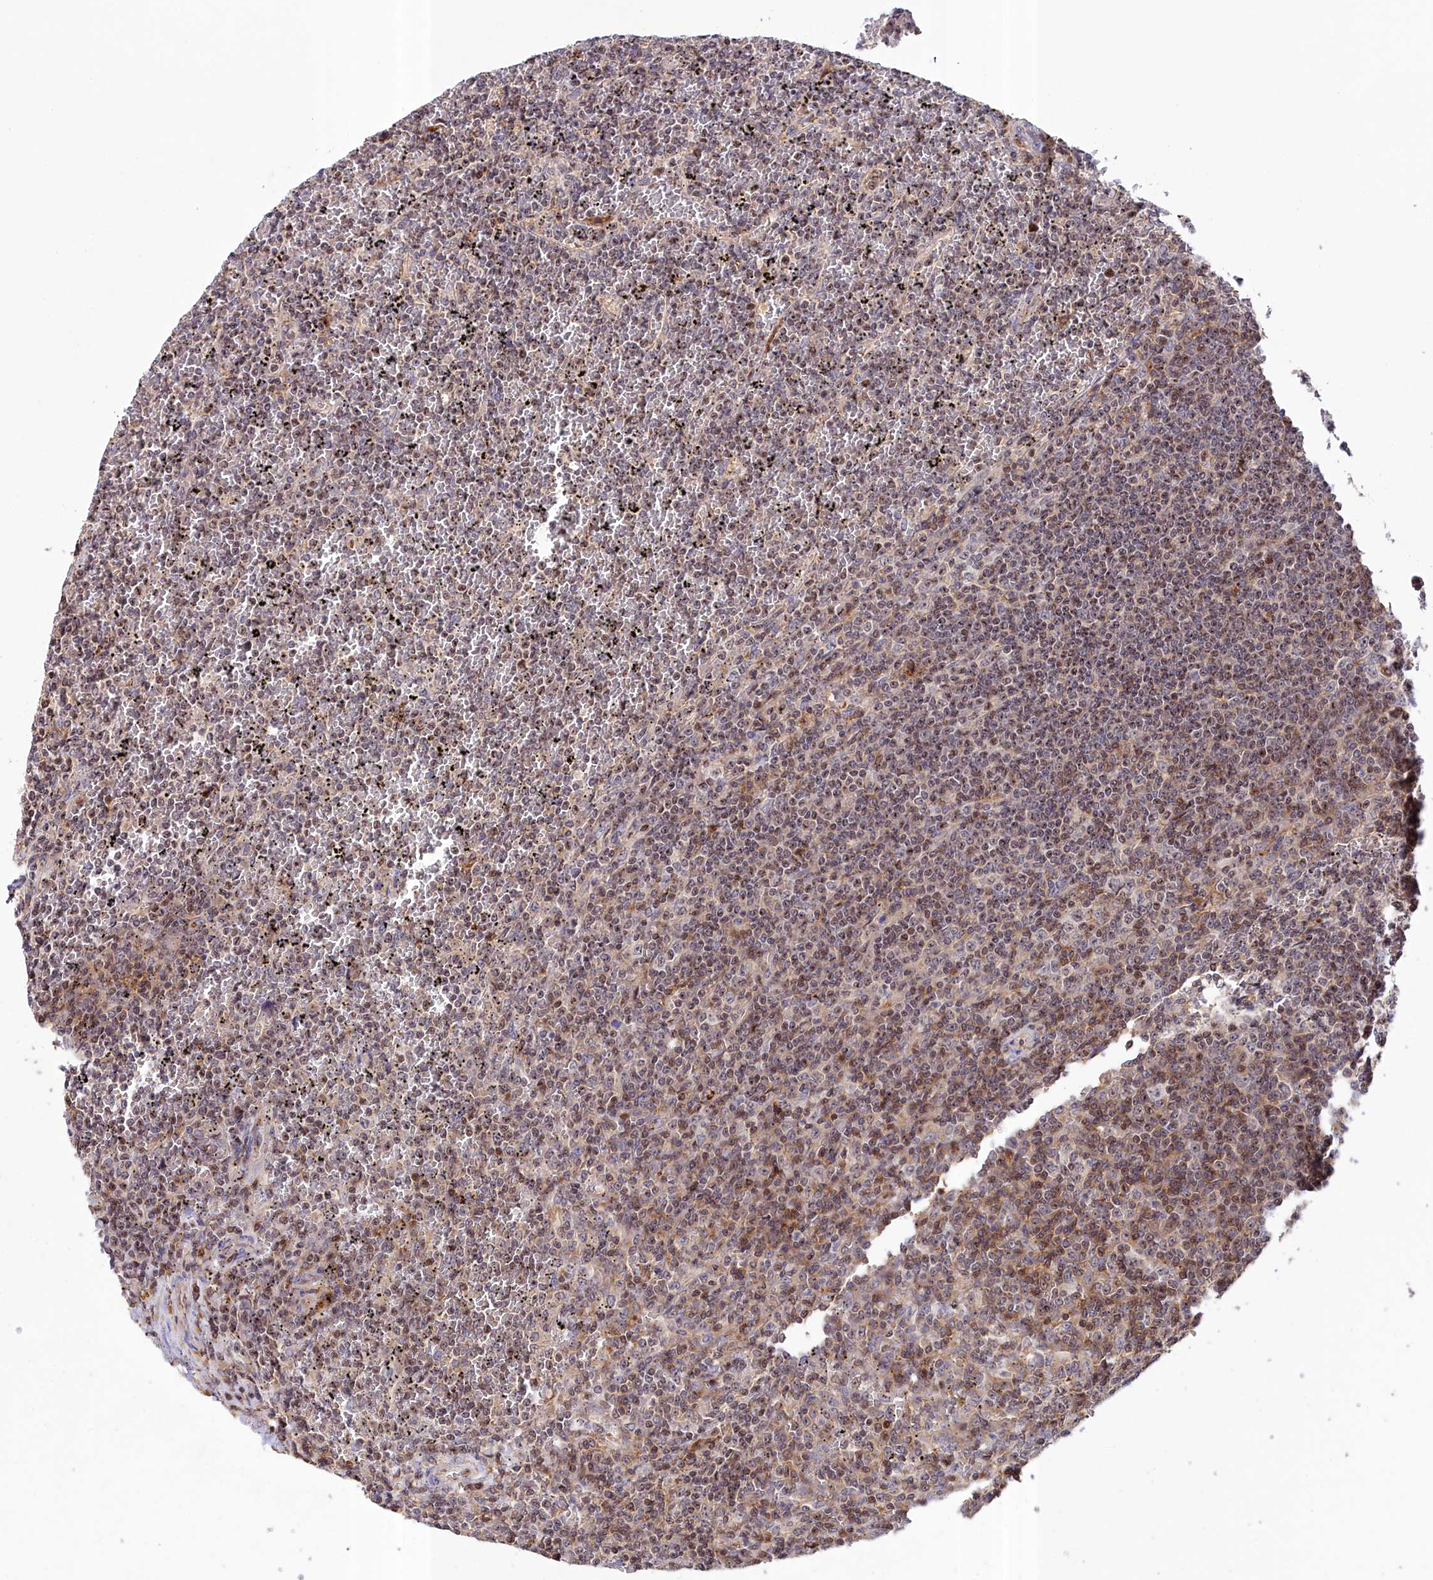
{"staining": {"intensity": "weak", "quantity": "25%-75%", "location": "cytoplasmic/membranous,nuclear"}, "tissue": "lymphoma", "cell_type": "Tumor cells", "image_type": "cancer", "snomed": [{"axis": "morphology", "description": "Malignant lymphoma, non-Hodgkin's type, Low grade"}, {"axis": "topography", "description": "Spleen"}], "caption": "Protein expression by immunohistochemistry exhibits weak cytoplasmic/membranous and nuclear staining in approximately 25%-75% of tumor cells in lymphoma.", "gene": "NEURL4", "patient": {"sex": "female", "age": 19}}